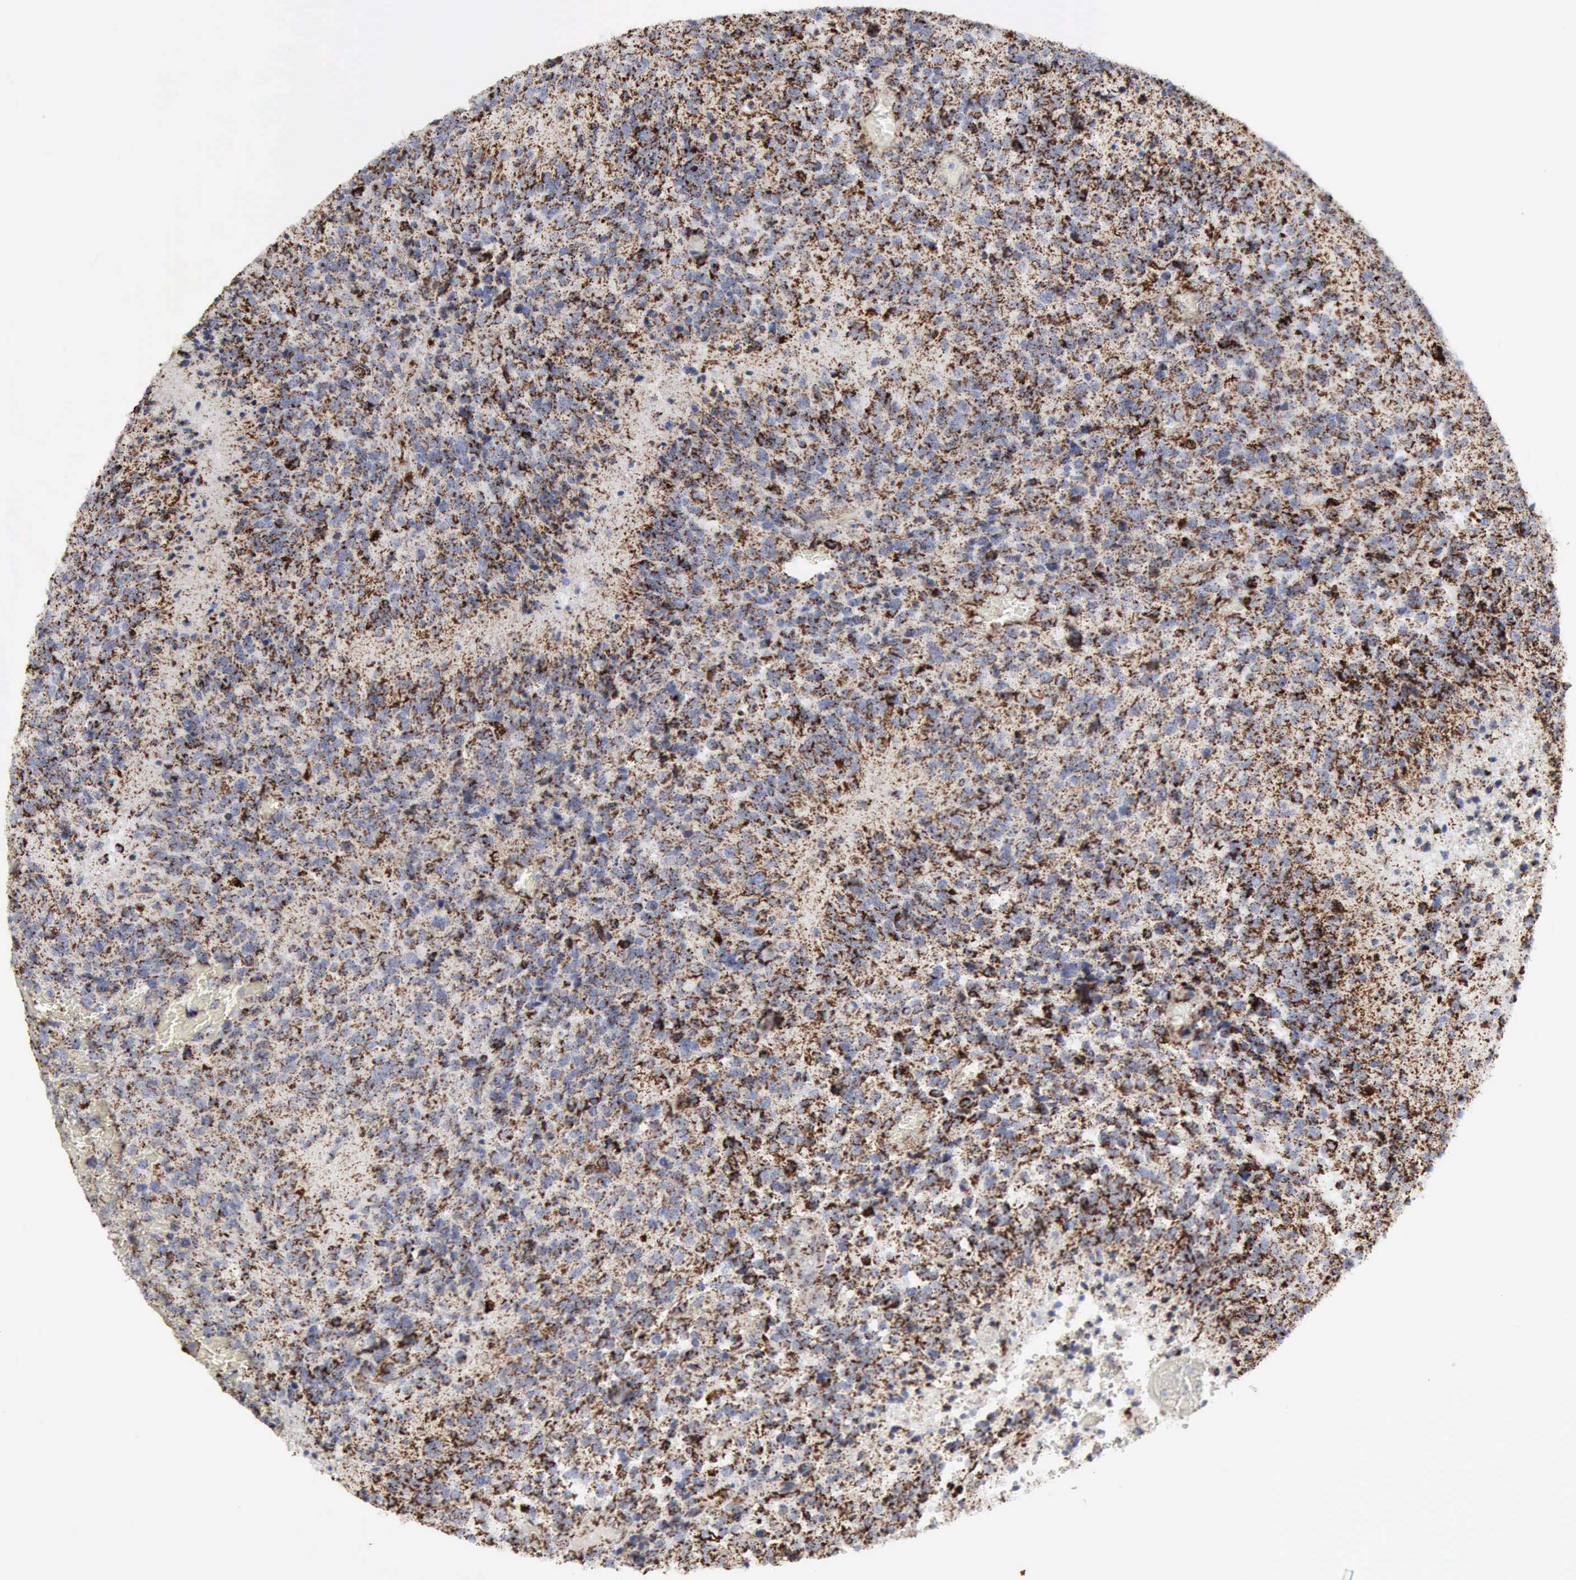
{"staining": {"intensity": "strong", "quantity": "25%-75%", "location": "cytoplasmic/membranous"}, "tissue": "glioma", "cell_type": "Tumor cells", "image_type": "cancer", "snomed": [{"axis": "morphology", "description": "Glioma, malignant, High grade"}, {"axis": "topography", "description": "Brain"}], "caption": "Protein staining of glioma tissue exhibits strong cytoplasmic/membranous expression in approximately 25%-75% of tumor cells.", "gene": "ACO2", "patient": {"sex": "male", "age": 36}}